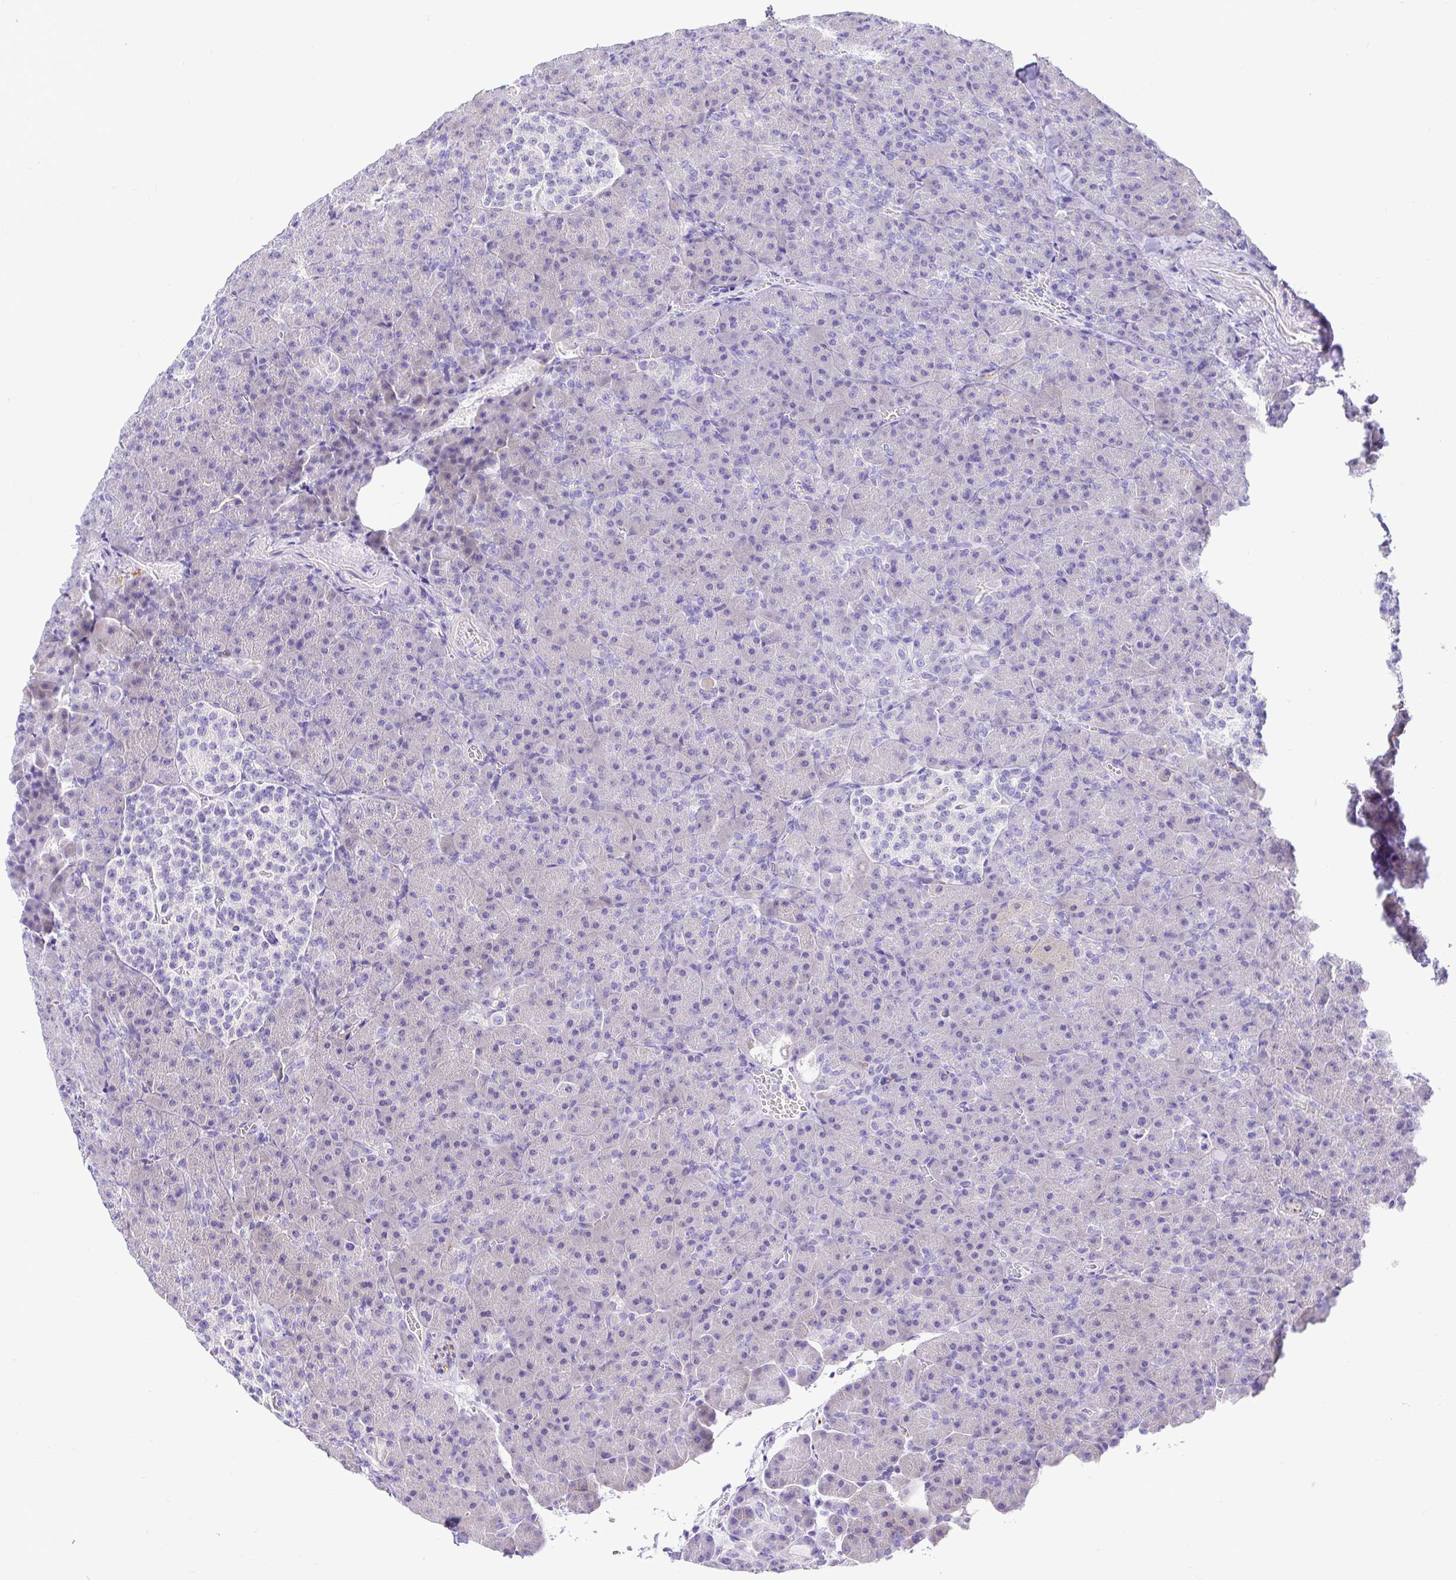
{"staining": {"intensity": "negative", "quantity": "none", "location": "none"}, "tissue": "pancreas", "cell_type": "Exocrine glandular cells", "image_type": "normal", "snomed": [{"axis": "morphology", "description": "Normal tissue, NOS"}, {"axis": "topography", "description": "Pancreas"}], "caption": "DAB (3,3'-diaminobenzidine) immunohistochemical staining of normal pancreas displays no significant staining in exocrine glandular cells.", "gene": "BACE2", "patient": {"sex": "female", "age": 74}}